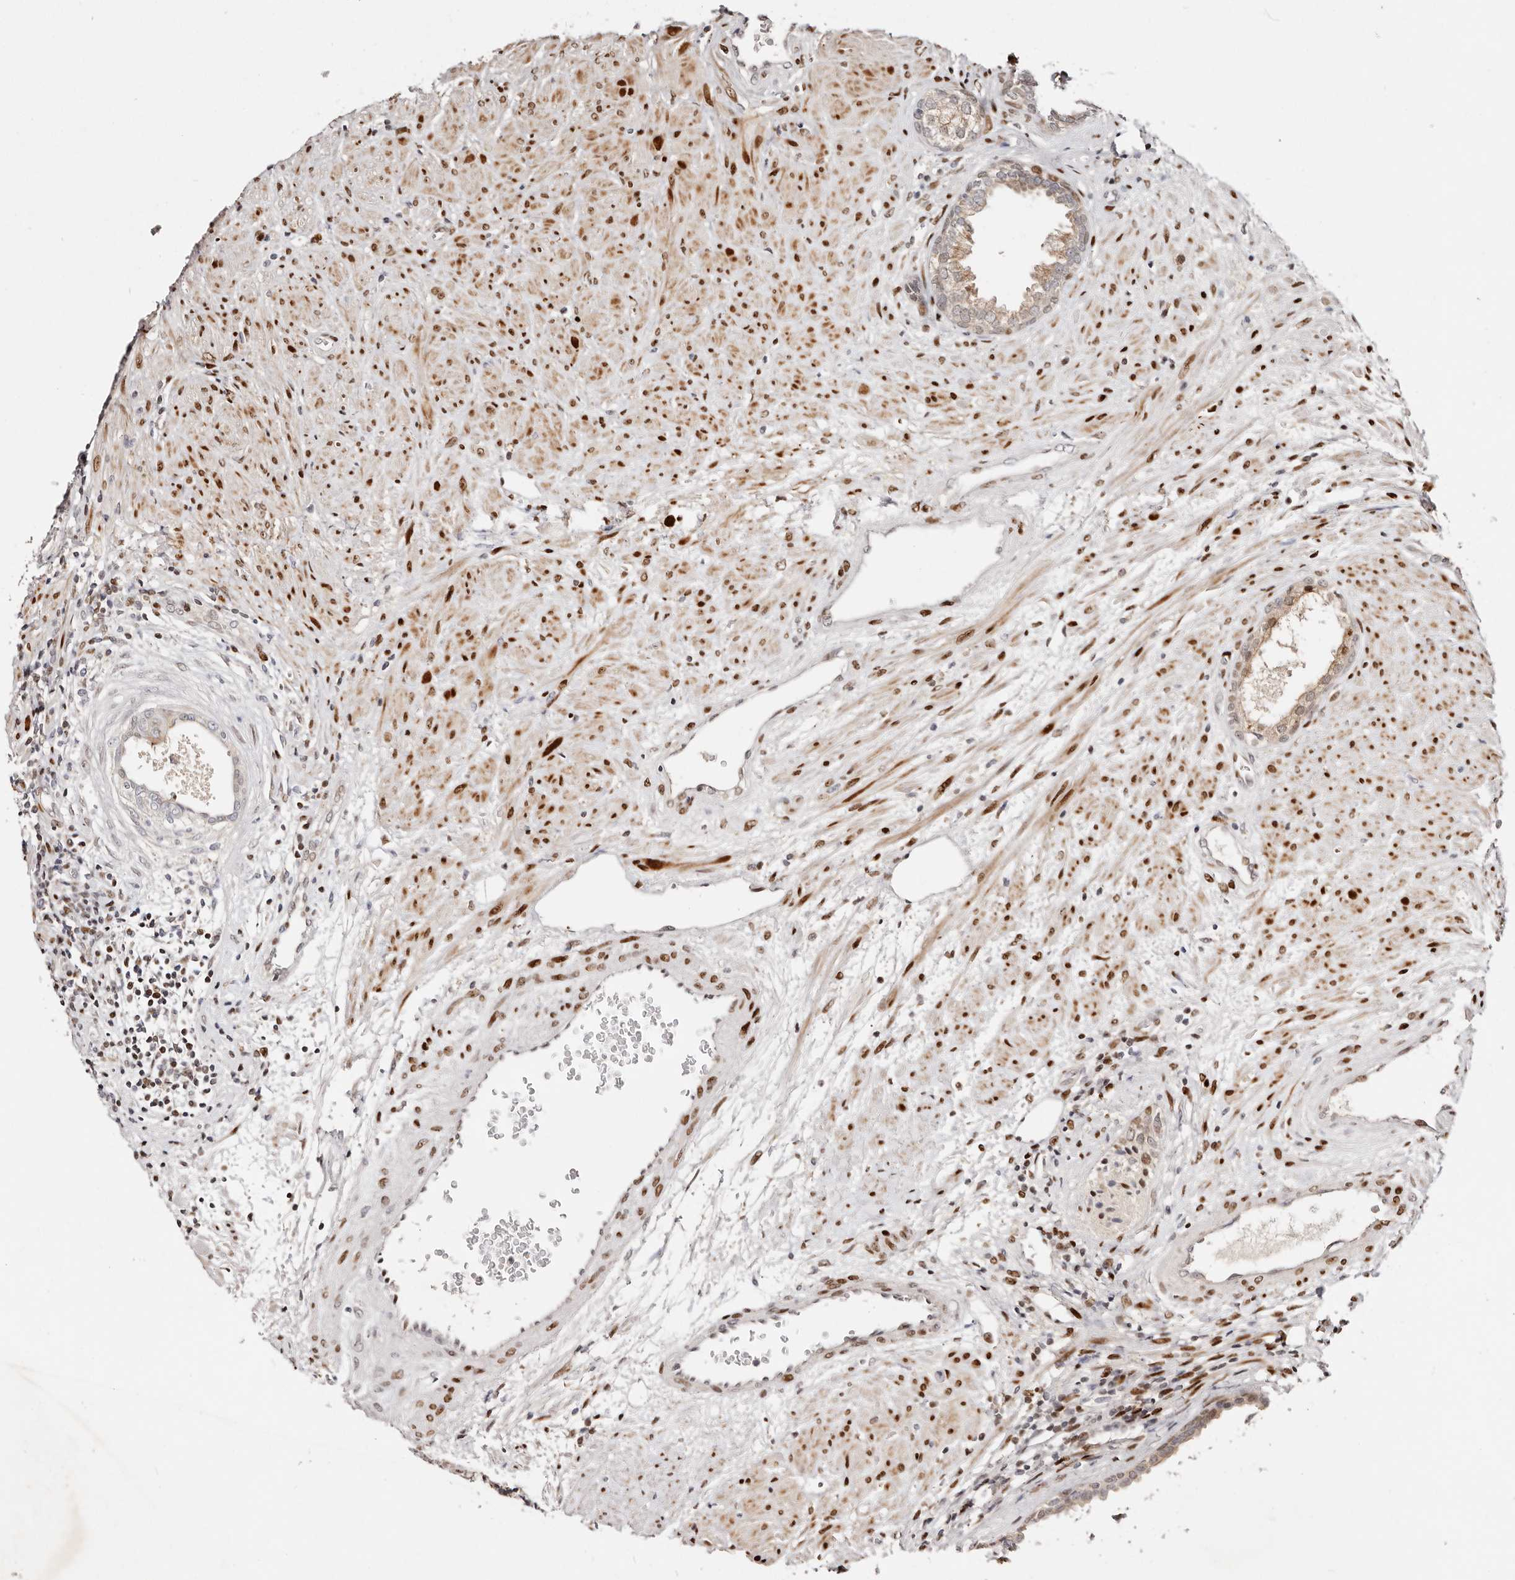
{"staining": {"intensity": "moderate", "quantity": "25%-75%", "location": "cytoplasmic/membranous,nuclear"}, "tissue": "prostate", "cell_type": "Glandular cells", "image_type": "normal", "snomed": [{"axis": "morphology", "description": "Normal tissue, NOS"}, {"axis": "topography", "description": "Prostate"}], "caption": "This image demonstrates IHC staining of unremarkable human prostate, with medium moderate cytoplasmic/membranous,nuclear expression in approximately 25%-75% of glandular cells.", "gene": "IQGAP3", "patient": {"sex": "male", "age": 76}}